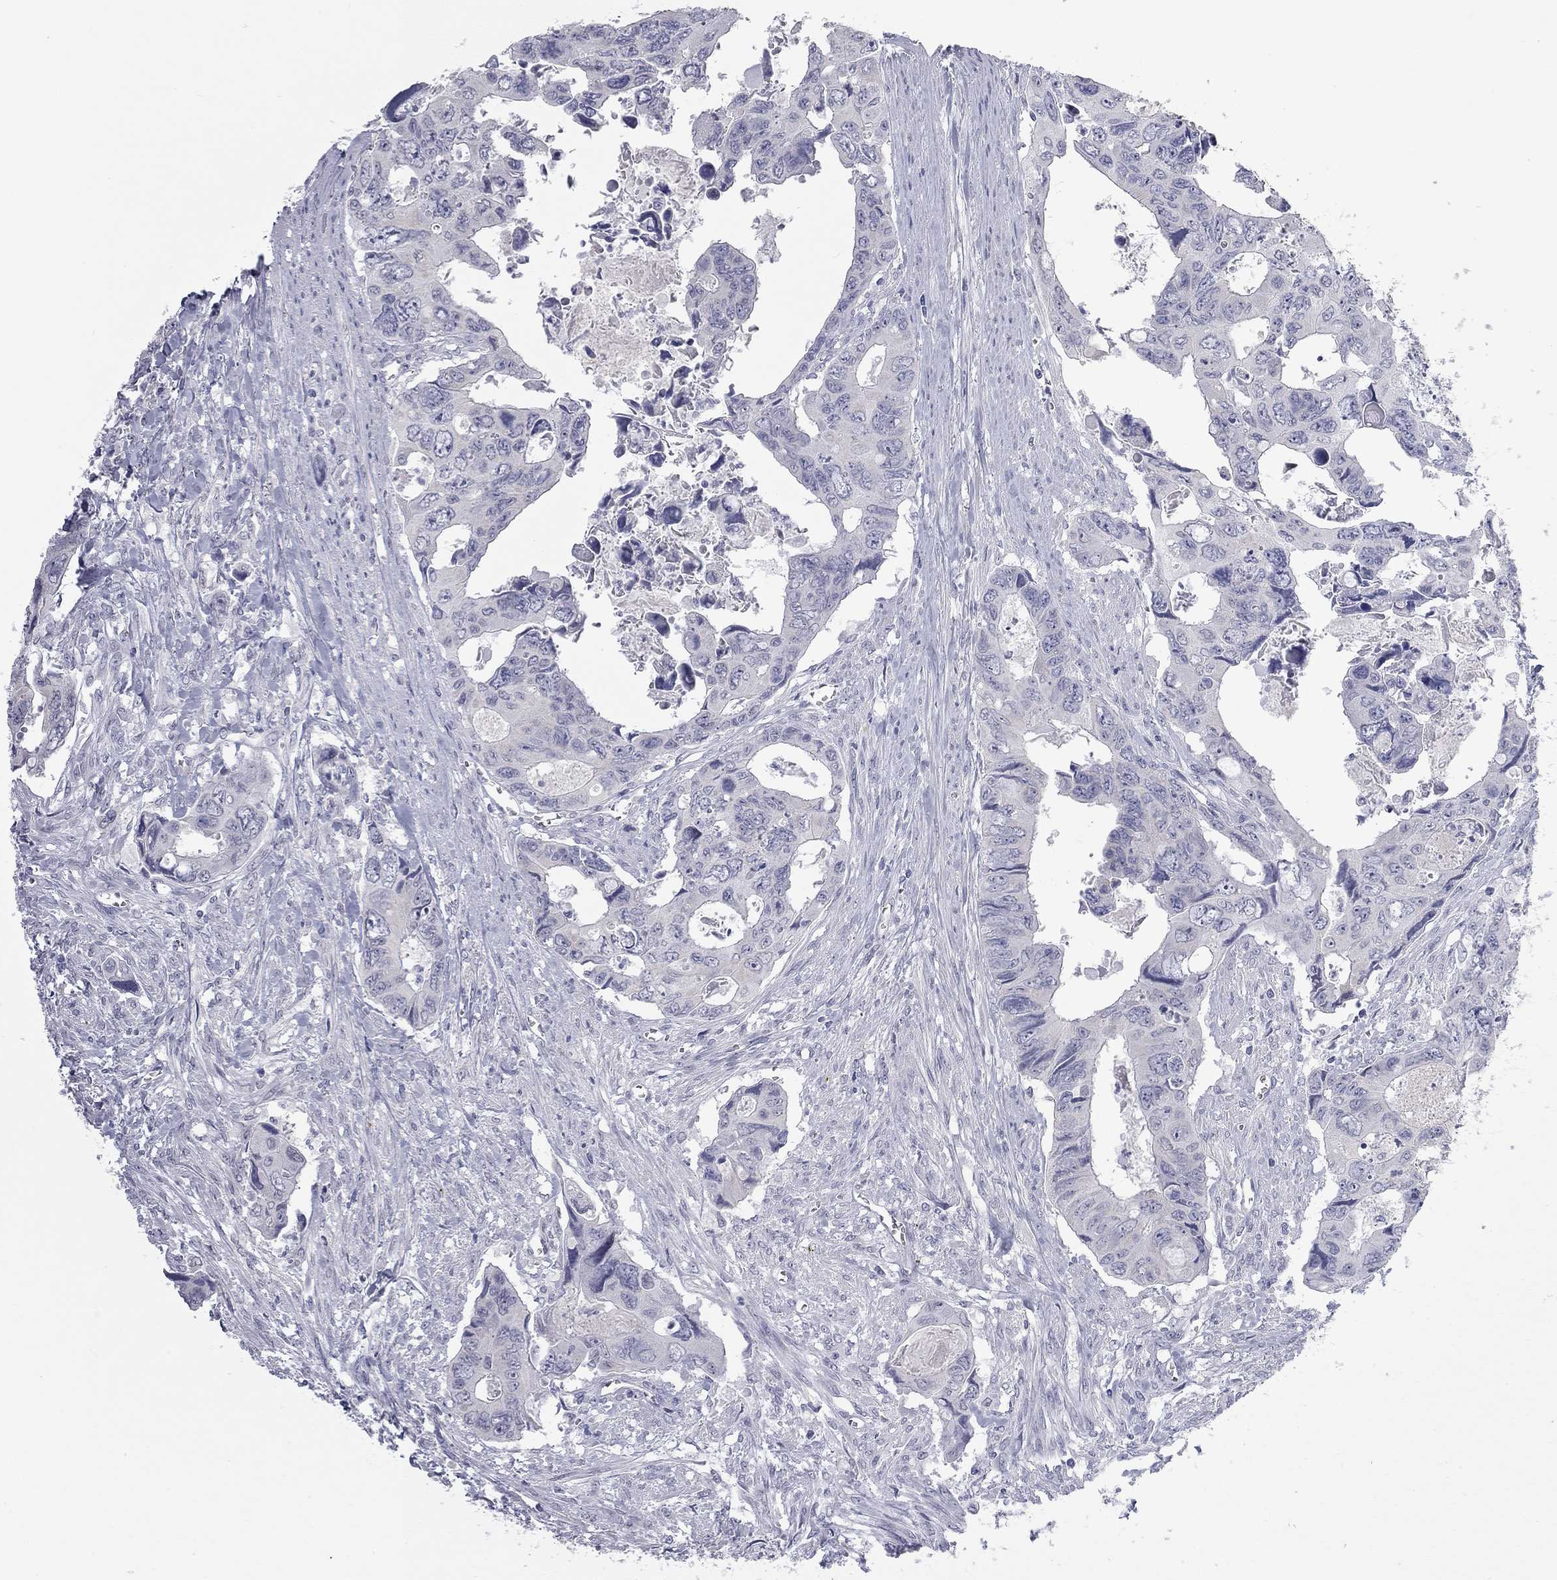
{"staining": {"intensity": "negative", "quantity": "none", "location": "none"}, "tissue": "colorectal cancer", "cell_type": "Tumor cells", "image_type": "cancer", "snomed": [{"axis": "morphology", "description": "Adenocarcinoma, NOS"}, {"axis": "topography", "description": "Rectum"}], "caption": "Immunohistochemistry photomicrograph of human colorectal adenocarcinoma stained for a protein (brown), which displays no expression in tumor cells.", "gene": "AK8", "patient": {"sex": "male", "age": 62}}